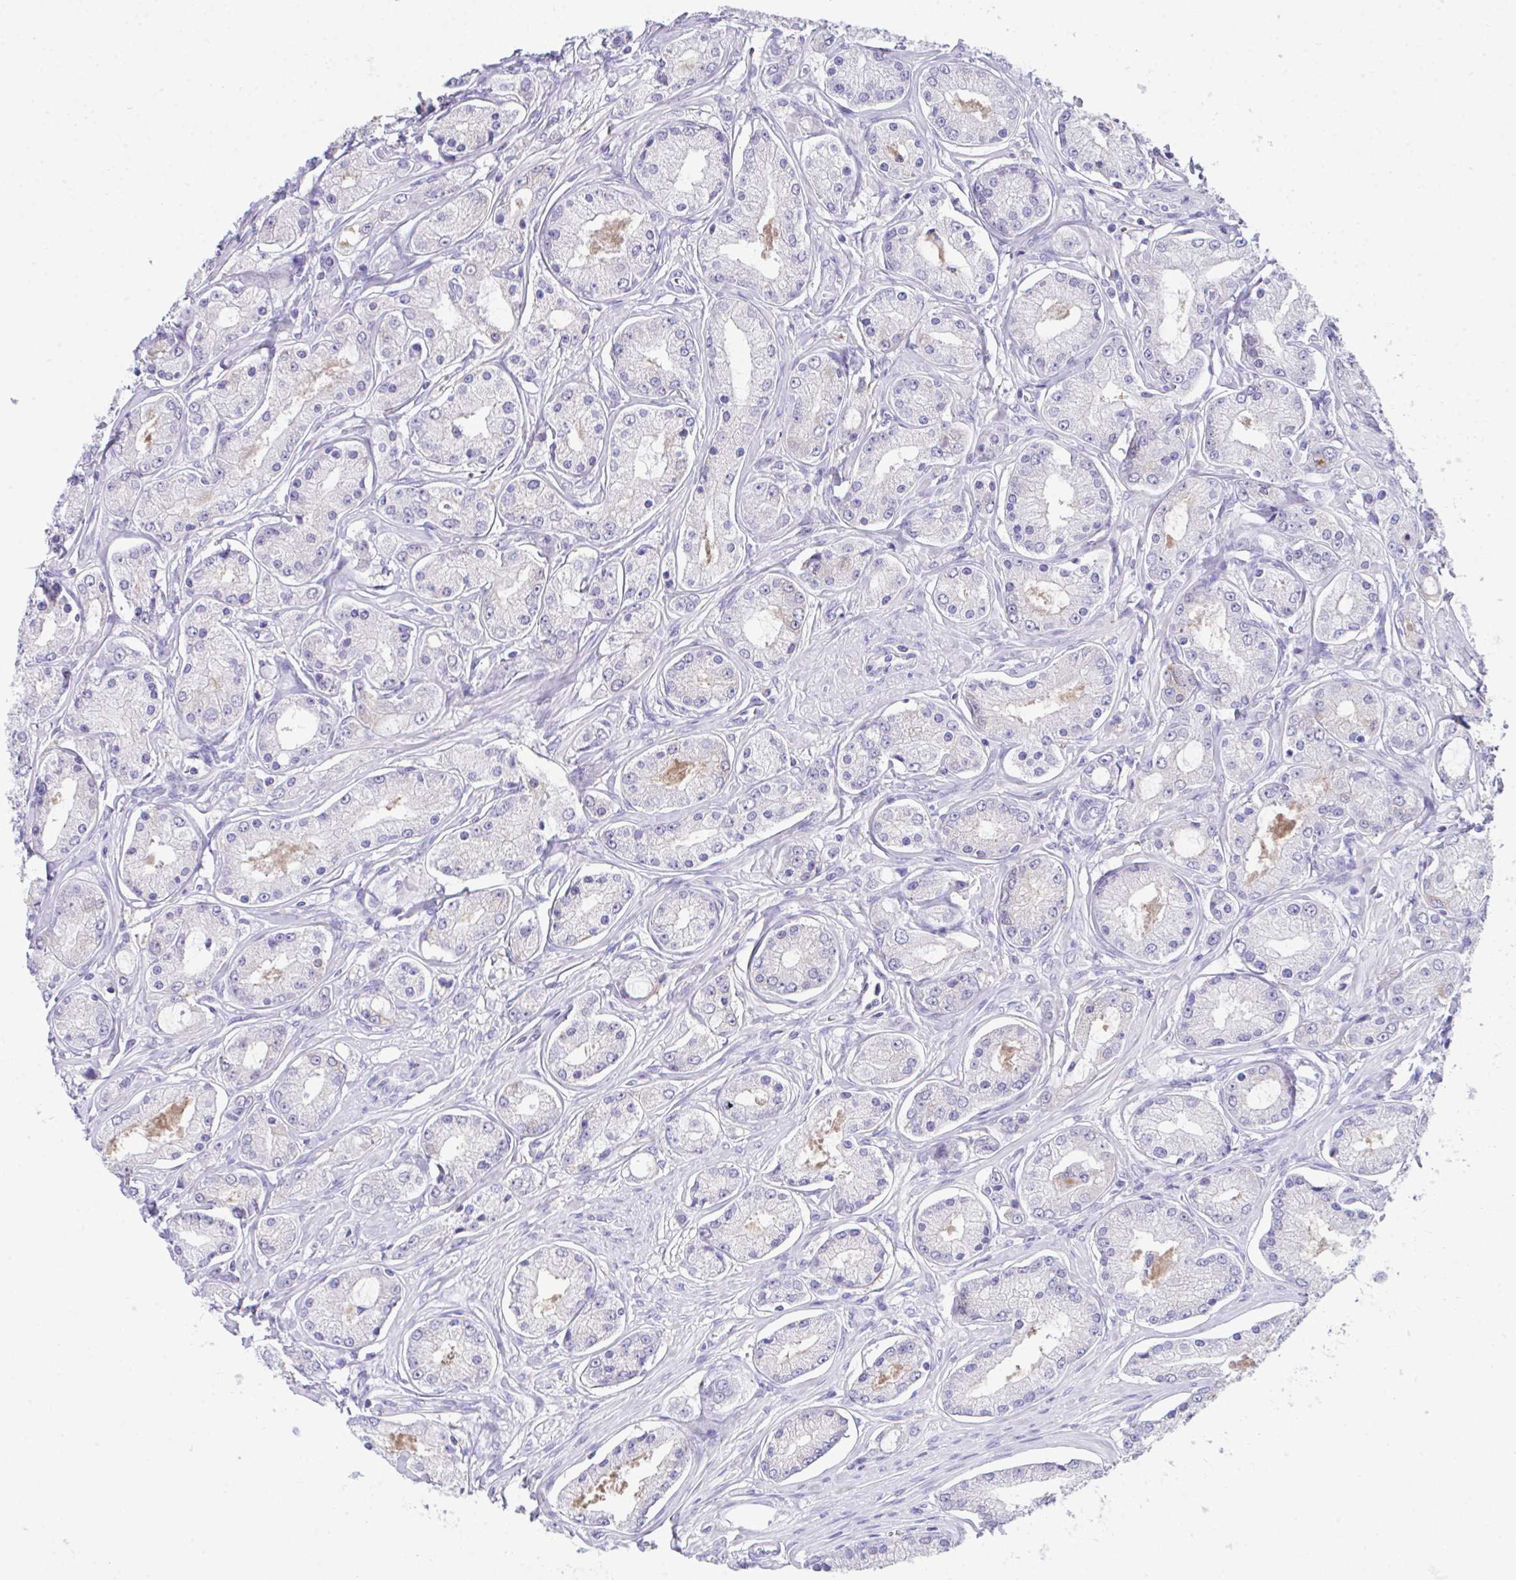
{"staining": {"intensity": "negative", "quantity": "none", "location": "none"}, "tissue": "prostate cancer", "cell_type": "Tumor cells", "image_type": "cancer", "snomed": [{"axis": "morphology", "description": "Adenocarcinoma, High grade"}, {"axis": "topography", "description": "Prostate"}], "caption": "Tumor cells are negative for brown protein staining in prostate cancer.", "gene": "HOXB4", "patient": {"sex": "male", "age": 66}}